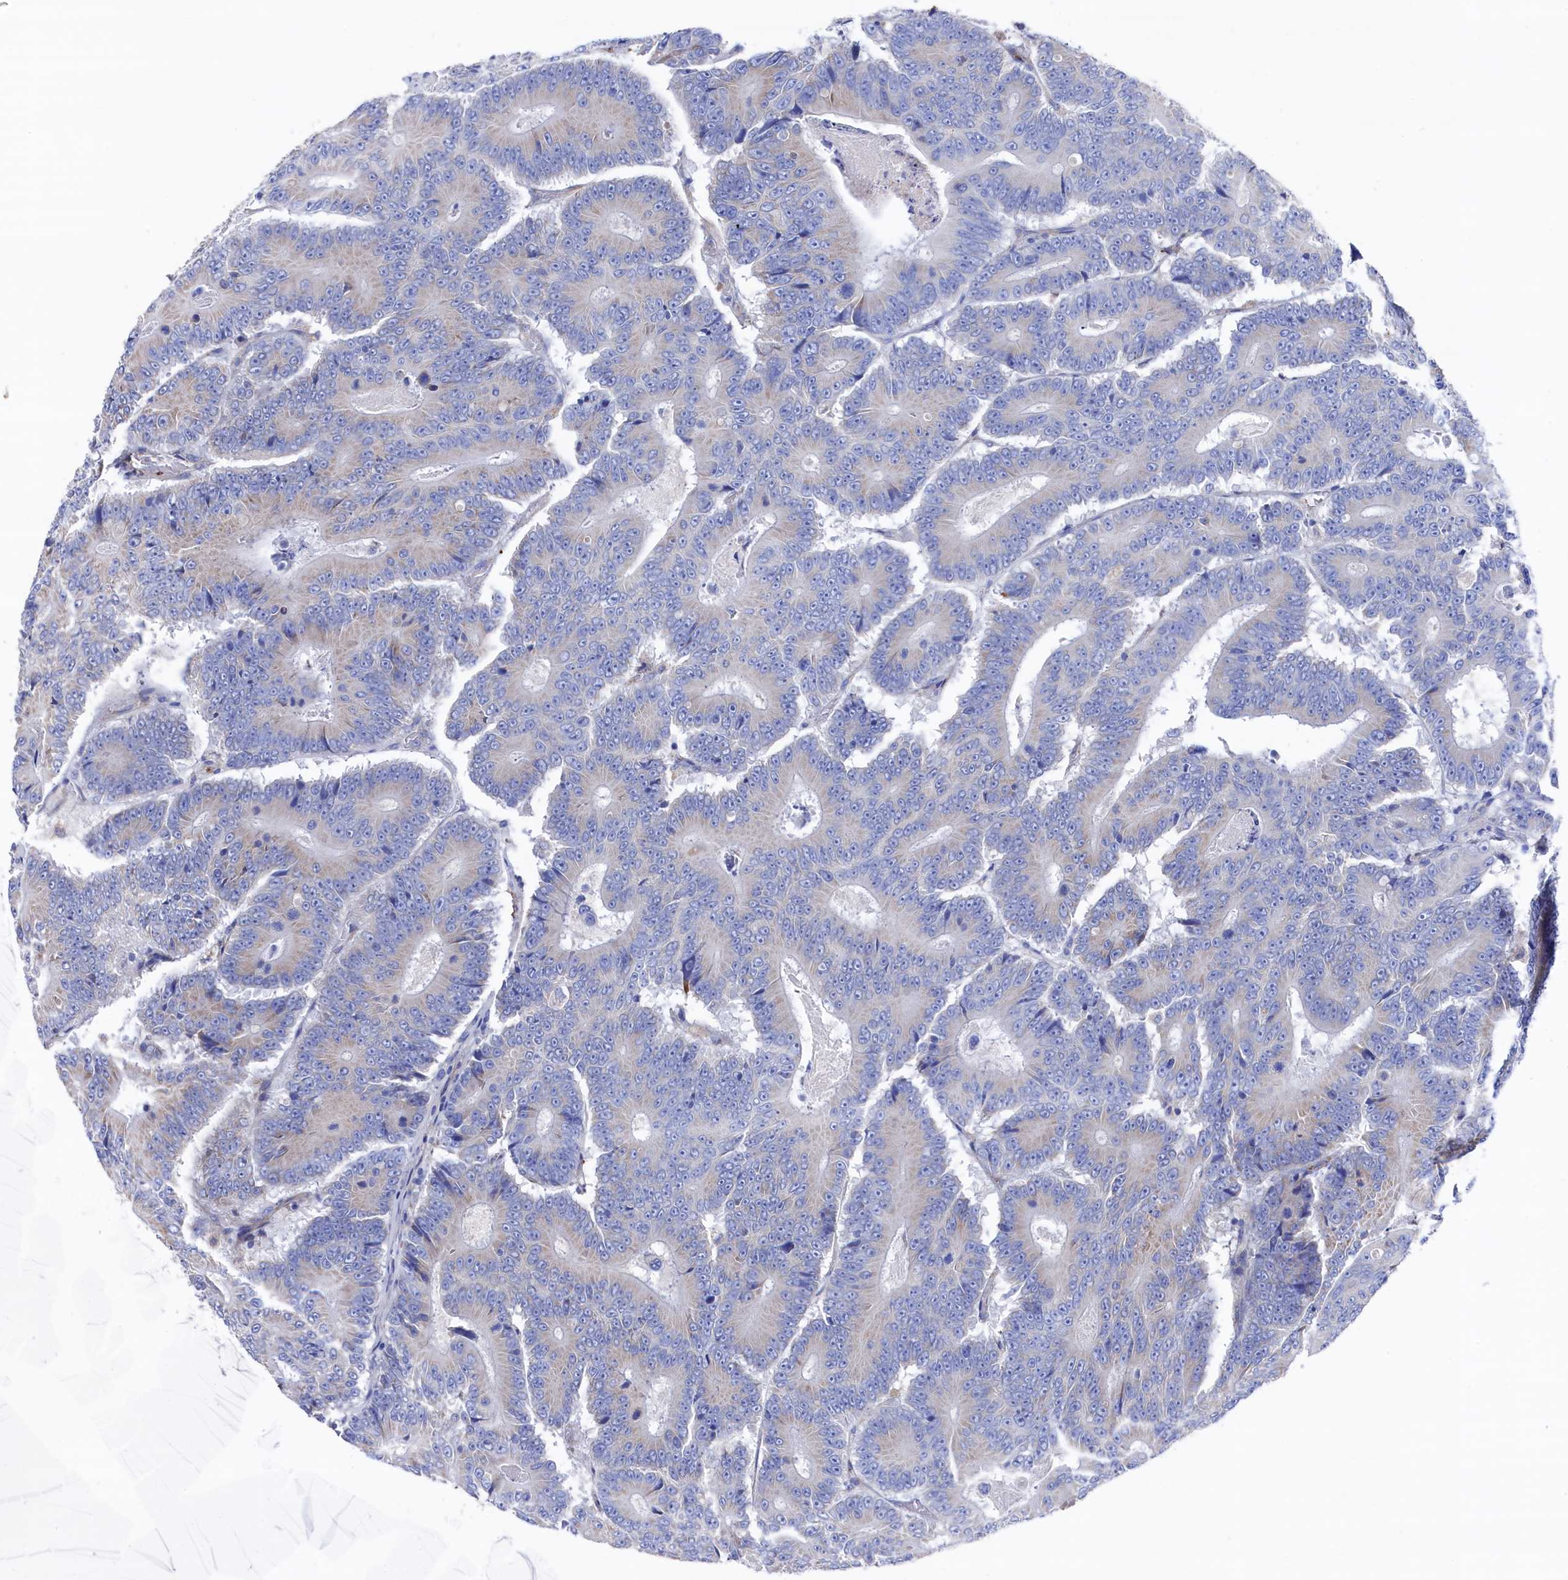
{"staining": {"intensity": "negative", "quantity": "none", "location": "none"}, "tissue": "colorectal cancer", "cell_type": "Tumor cells", "image_type": "cancer", "snomed": [{"axis": "morphology", "description": "Adenocarcinoma, NOS"}, {"axis": "topography", "description": "Colon"}], "caption": "Tumor cells show no significant staining in adenocarcinoma (colorectal).", "gene": "C12orf73", "patient": {"sex": "male", "age": 83}}